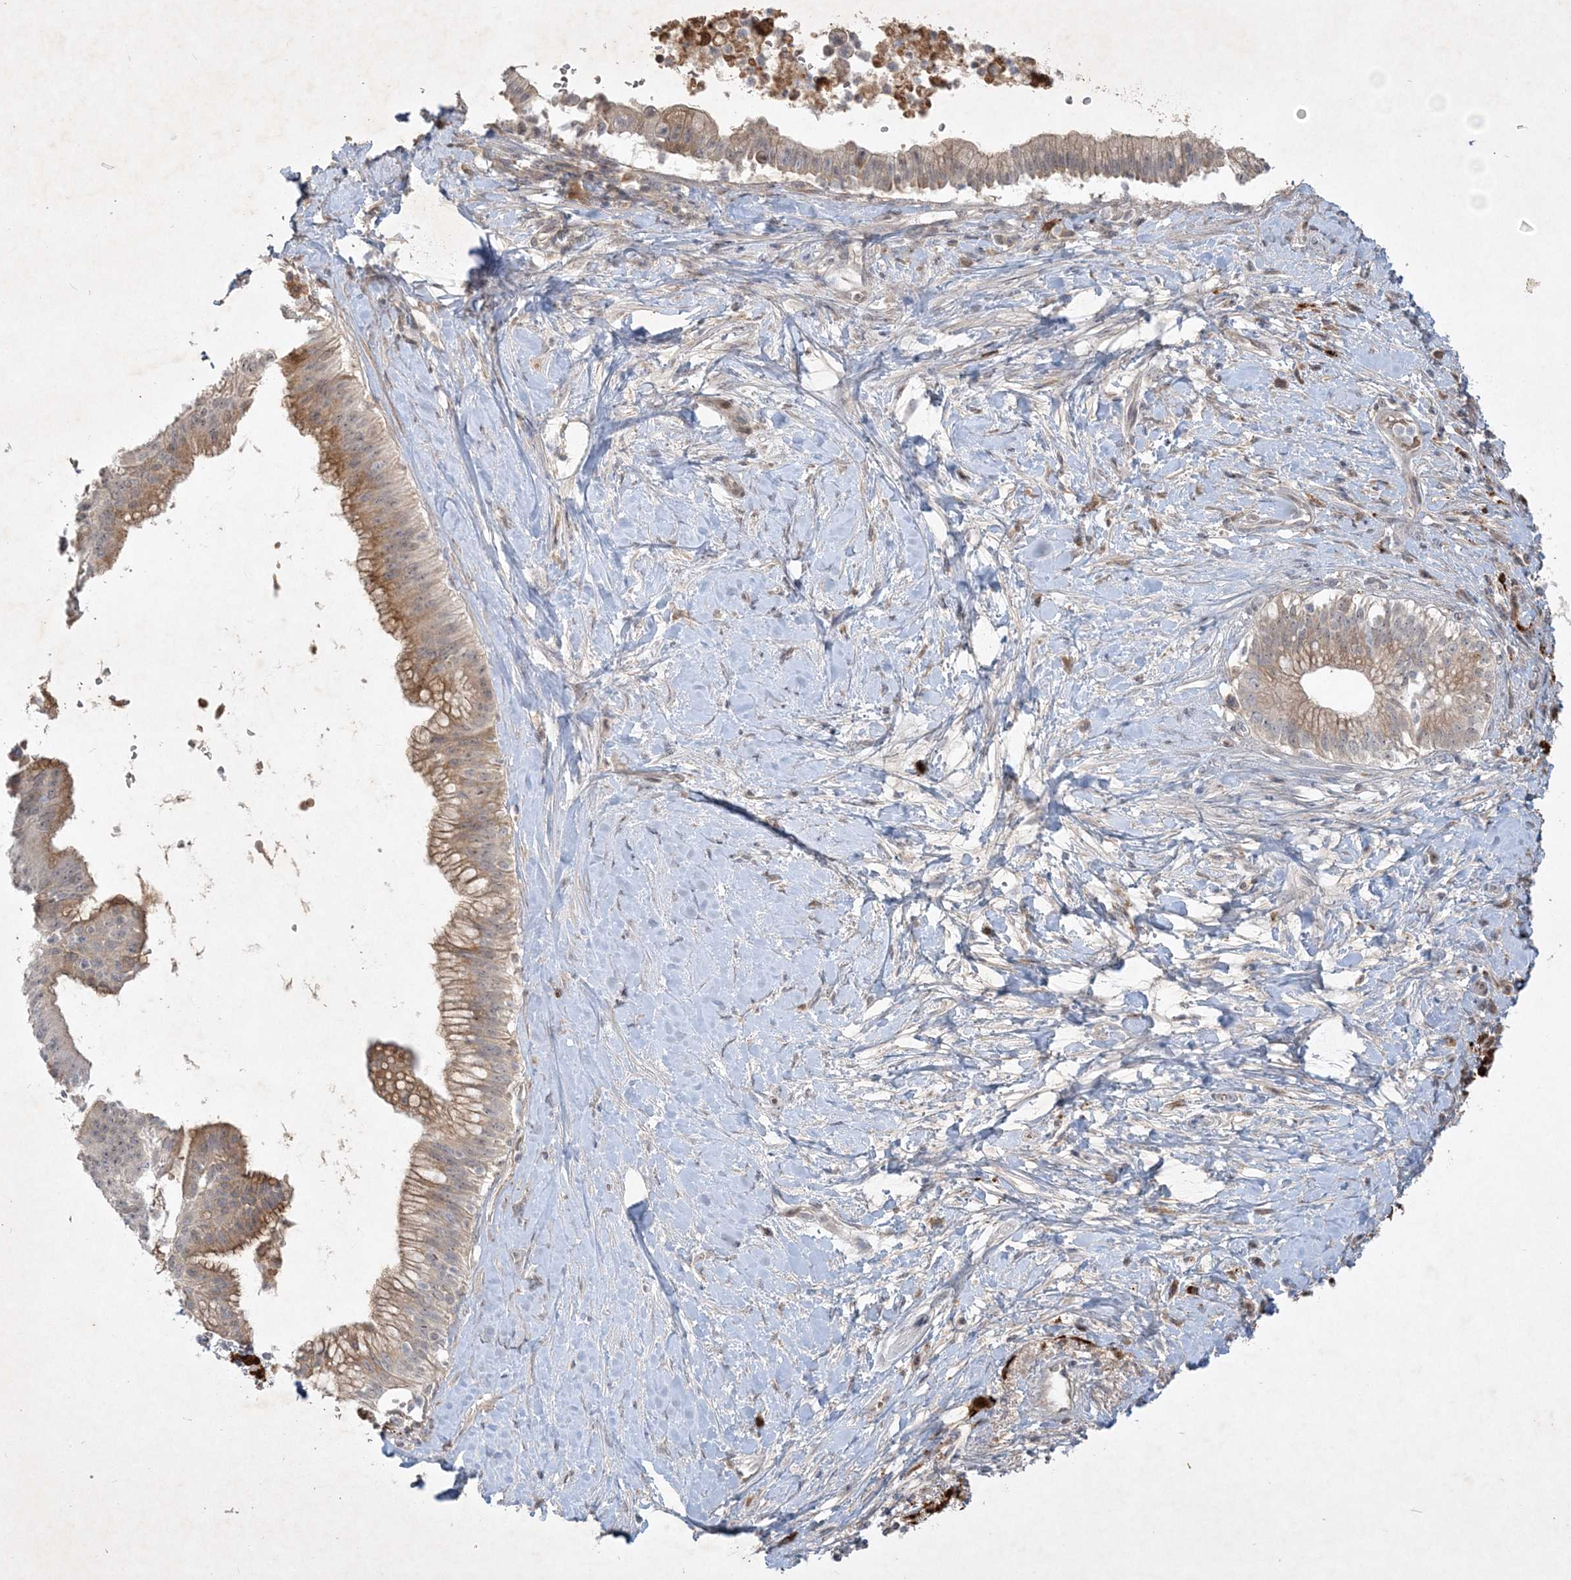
{"staining": {"intensity": "moderate", "quantity": ">75%", "location": "cytoplasmic/membranous"}, "tissue": "pancreatic cancer", "cell_type": "Tumor cells", "image_type": "cancer", "snomed": [{"axis": "morphology", "description": "Adenocarcinoma, NOS"}, {"axis": "topography", "description": "Pancreas"}], "caption": "Tumor cells display medium levels of moderate cytoplasmic/membranous expression in approximately >75% of cells in pancreatic cancer (adenocarcinoma). (brown staining indicates protein expression, while blue staining denotes nuclei).", "gene": "THG1L", "patient": {"sex": "male", "age": 68}}